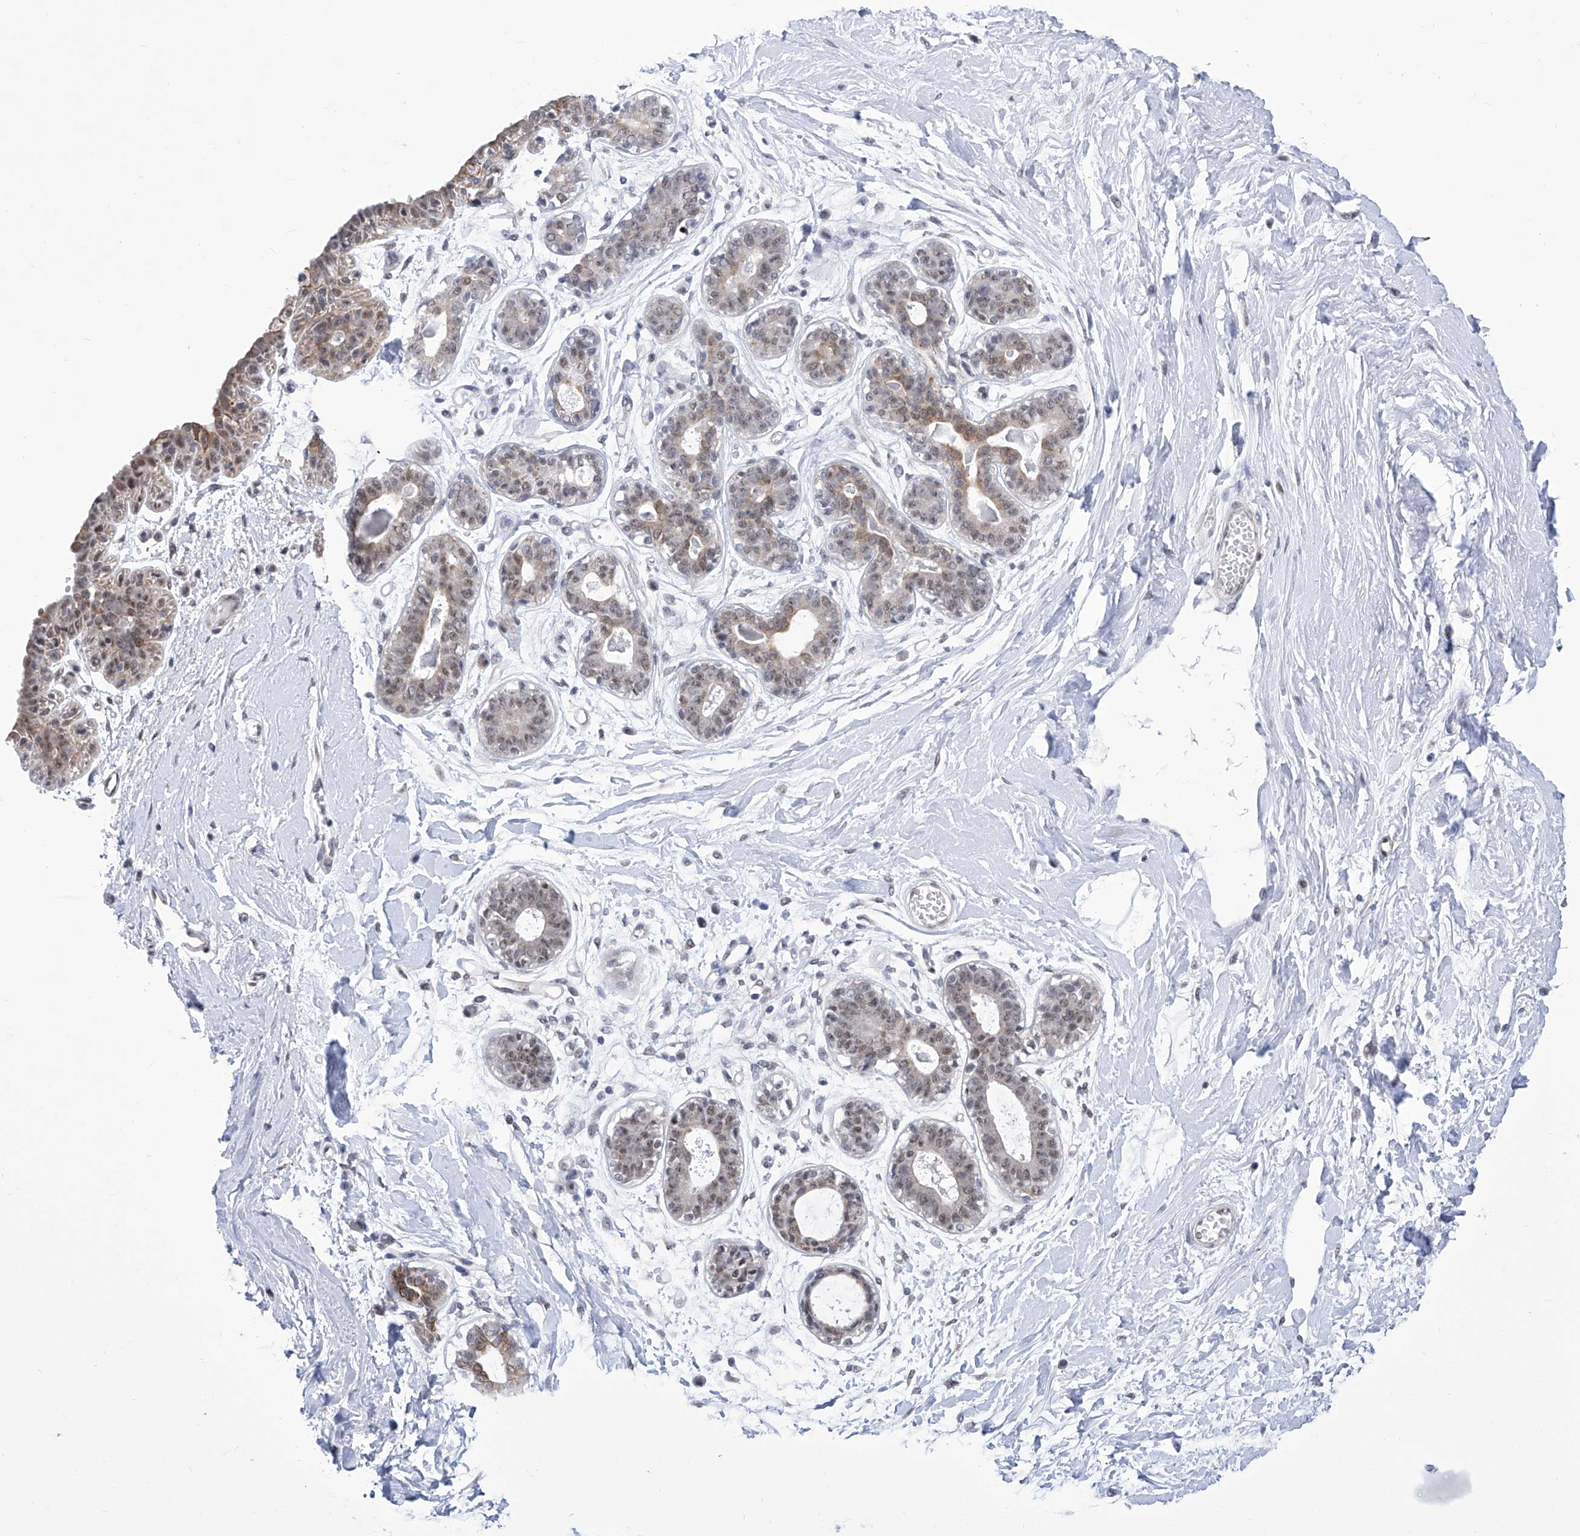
{"staining": {"intensity": "negative", "quantity": "none", "location": "none"}, "tissue": "breast", "cell_type": "Adipocytes", "image_type": "normal", "snomed": [{"axis": "morphology", "description": "Normal tissue, NOS"}, {"axis": "topography", "description": "Breast"}], "caption": "An immunohistochemistry (IHC) photomicrograph of unremarkable breast is shown. There is no staining in adipocytes of breast. Brightfield microscopy of immunohistochemistry (IHC) stained with DAB (3,3'-diaminobenzidine) (brown) and hematoxylin (blue), captured at high magnification.", "gene": "SART1", "patient": {"sex": "female", "age": 45}}